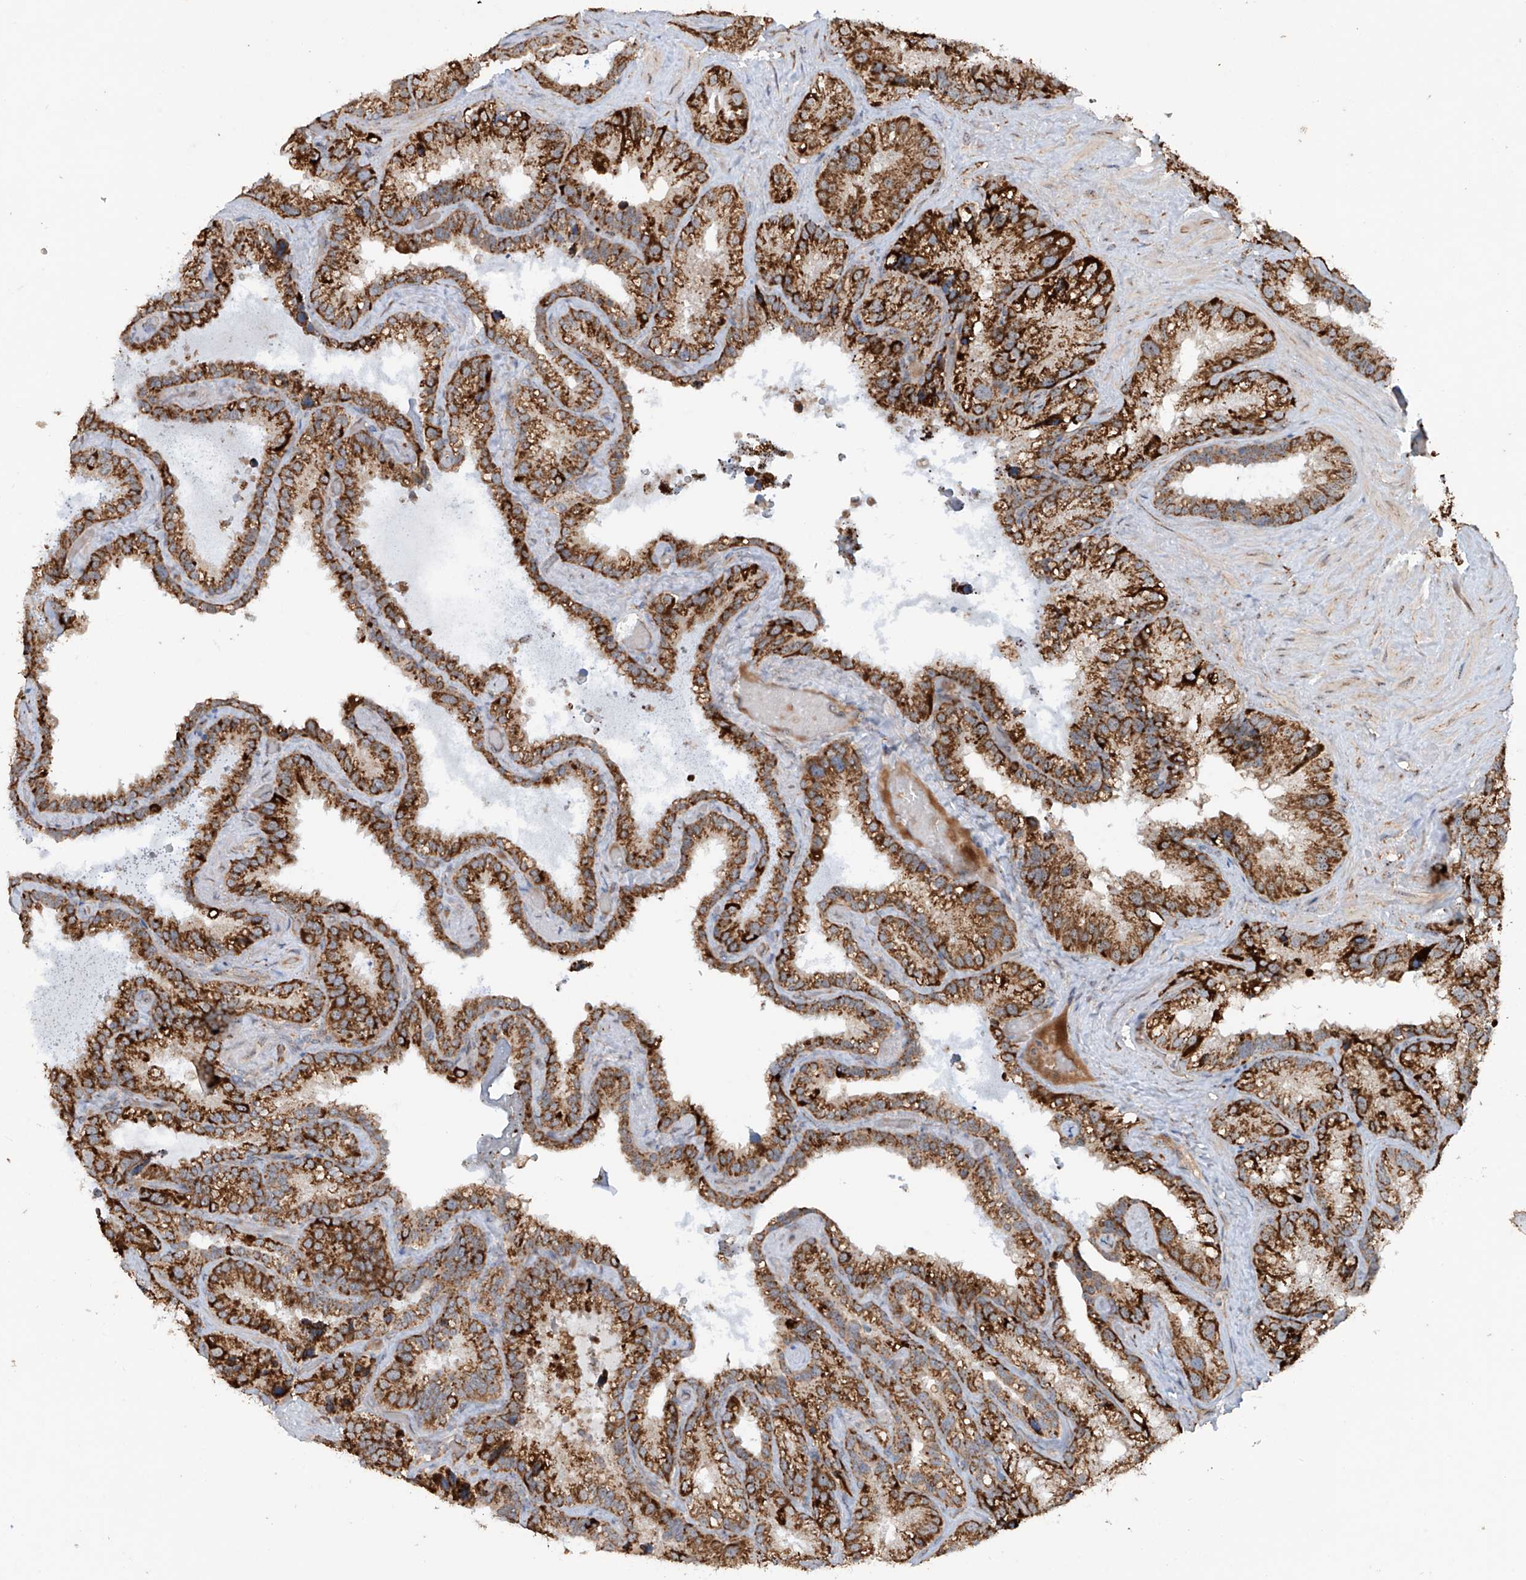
{"staining": {"intensity": "strong", "quantity": ">75%", "location": "cytoplasmic/membranous"}, "tissue": "seminal vesicle", "cell_type": "Glandular cells", "image_type": "normal", "snomed": [{"axis": "morphology", "description": "Normal tissue, NOS"}, {"axis": "topography", "description": "Prostate"}, {"axis": "topography", "description": "Seminal veicle"}], "caption": "The immunohistochemical stain highlights strong cytoplasmic/membranous staining in glandular cells of normal seminal vesicle.", "gene": "SAMD3", "patient": {"sex": "male", "age": 68}}